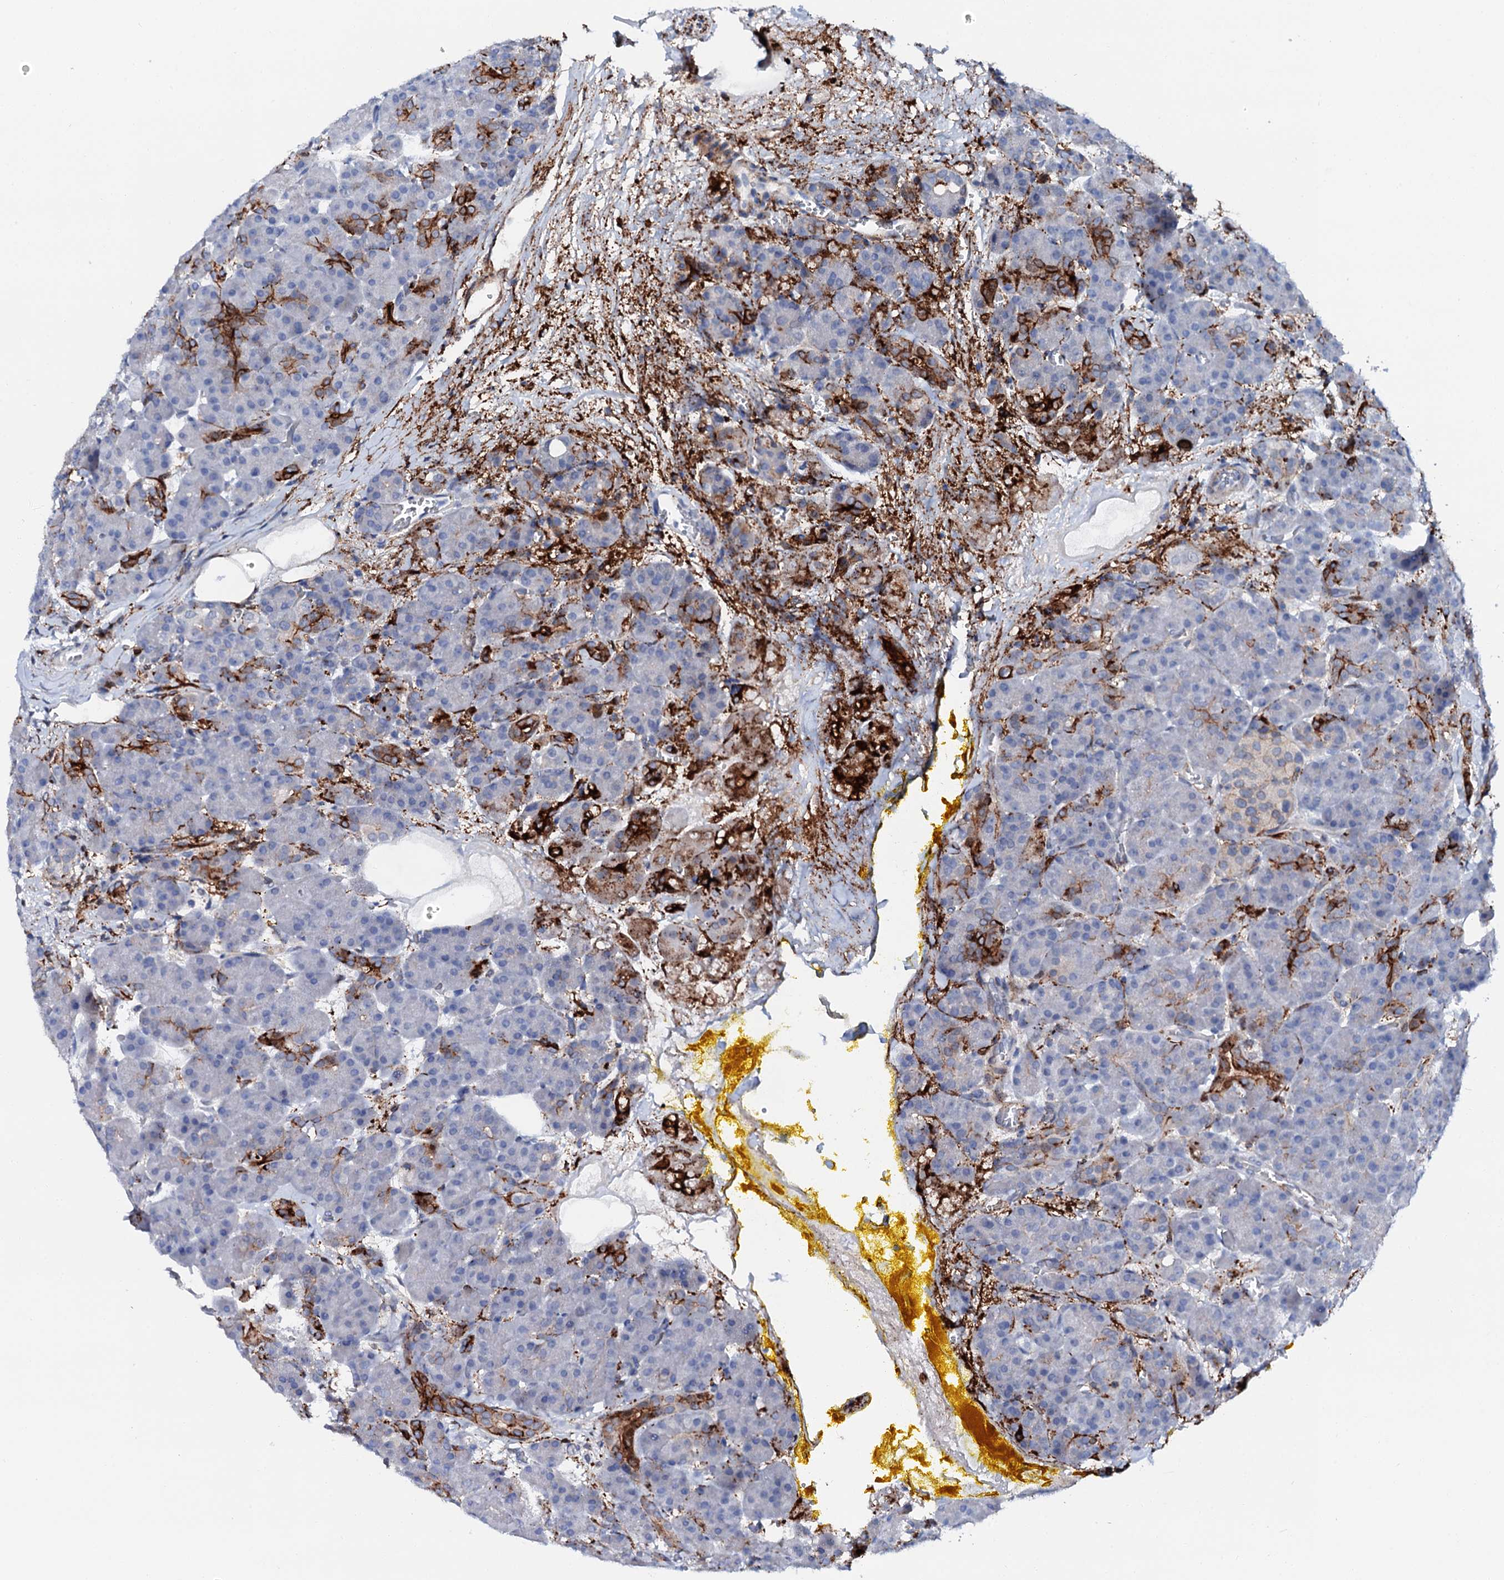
{"staining": {"intensity": "strong", "quantity": "<25%", "location": "cytoplasmic/membranous"}, "tissue": "pancreas", "cell_type": "Exocrine glandular cells", "image_type": "normal", "snomed": [{"axis": "morphology", "description": "Normal tissue, NOS"}, {"axis": "topography", "description": "Pancreas"}], "caption": "Unremarkable pancreas was stained to show a protein in brown. There is medium levels of strong cytoplasmic/membranous positivity in about <25% of exocrine glandular cells.", "gene": "MED13L", "patient": {"sex": "male", "age": 63}}